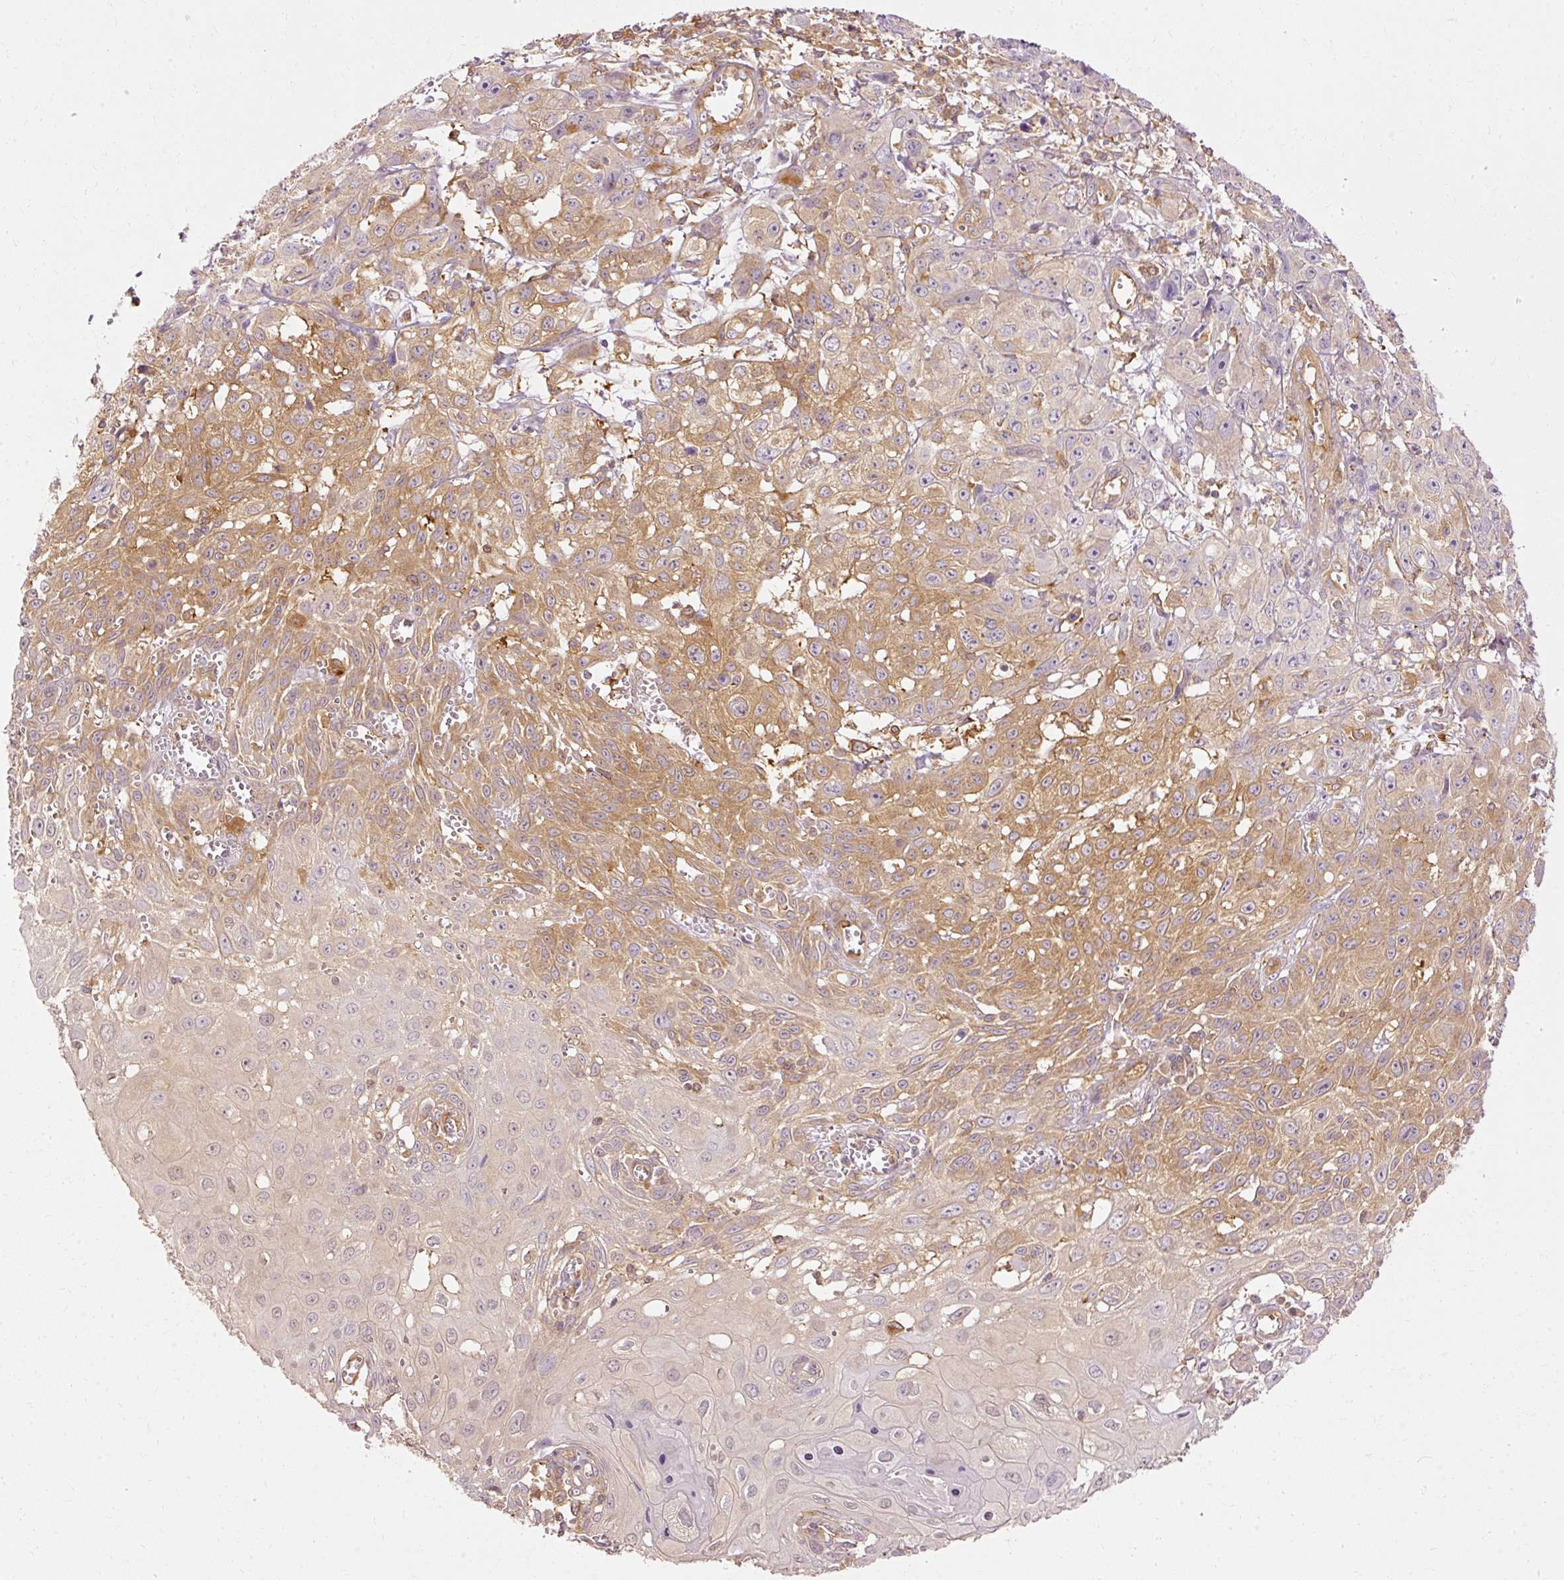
{"staining": {"intensity": "moderate", "quantity": ">75%", "location": "cytoplasmic/membranous"}, "tissue": "skin cancer", "cell_type": "Tumor cells", "image_type": "cancer", "snomed": [{"axis": "morphology", "description": "Squamous cell carcinoma, NOS"}, {"axis": "topography", "description": "Skin"}, {"axis": "topography", "description": "Vulva"}], "caption": "Human skin cancer (squamous cell carcinoma) stained for a protein (brown) displays moderate cytoplasmic/membranous positive staining in about >75% of tumor cells.", "gene": "ARMH3", "patient": {"sex": "female", "age": 71}}